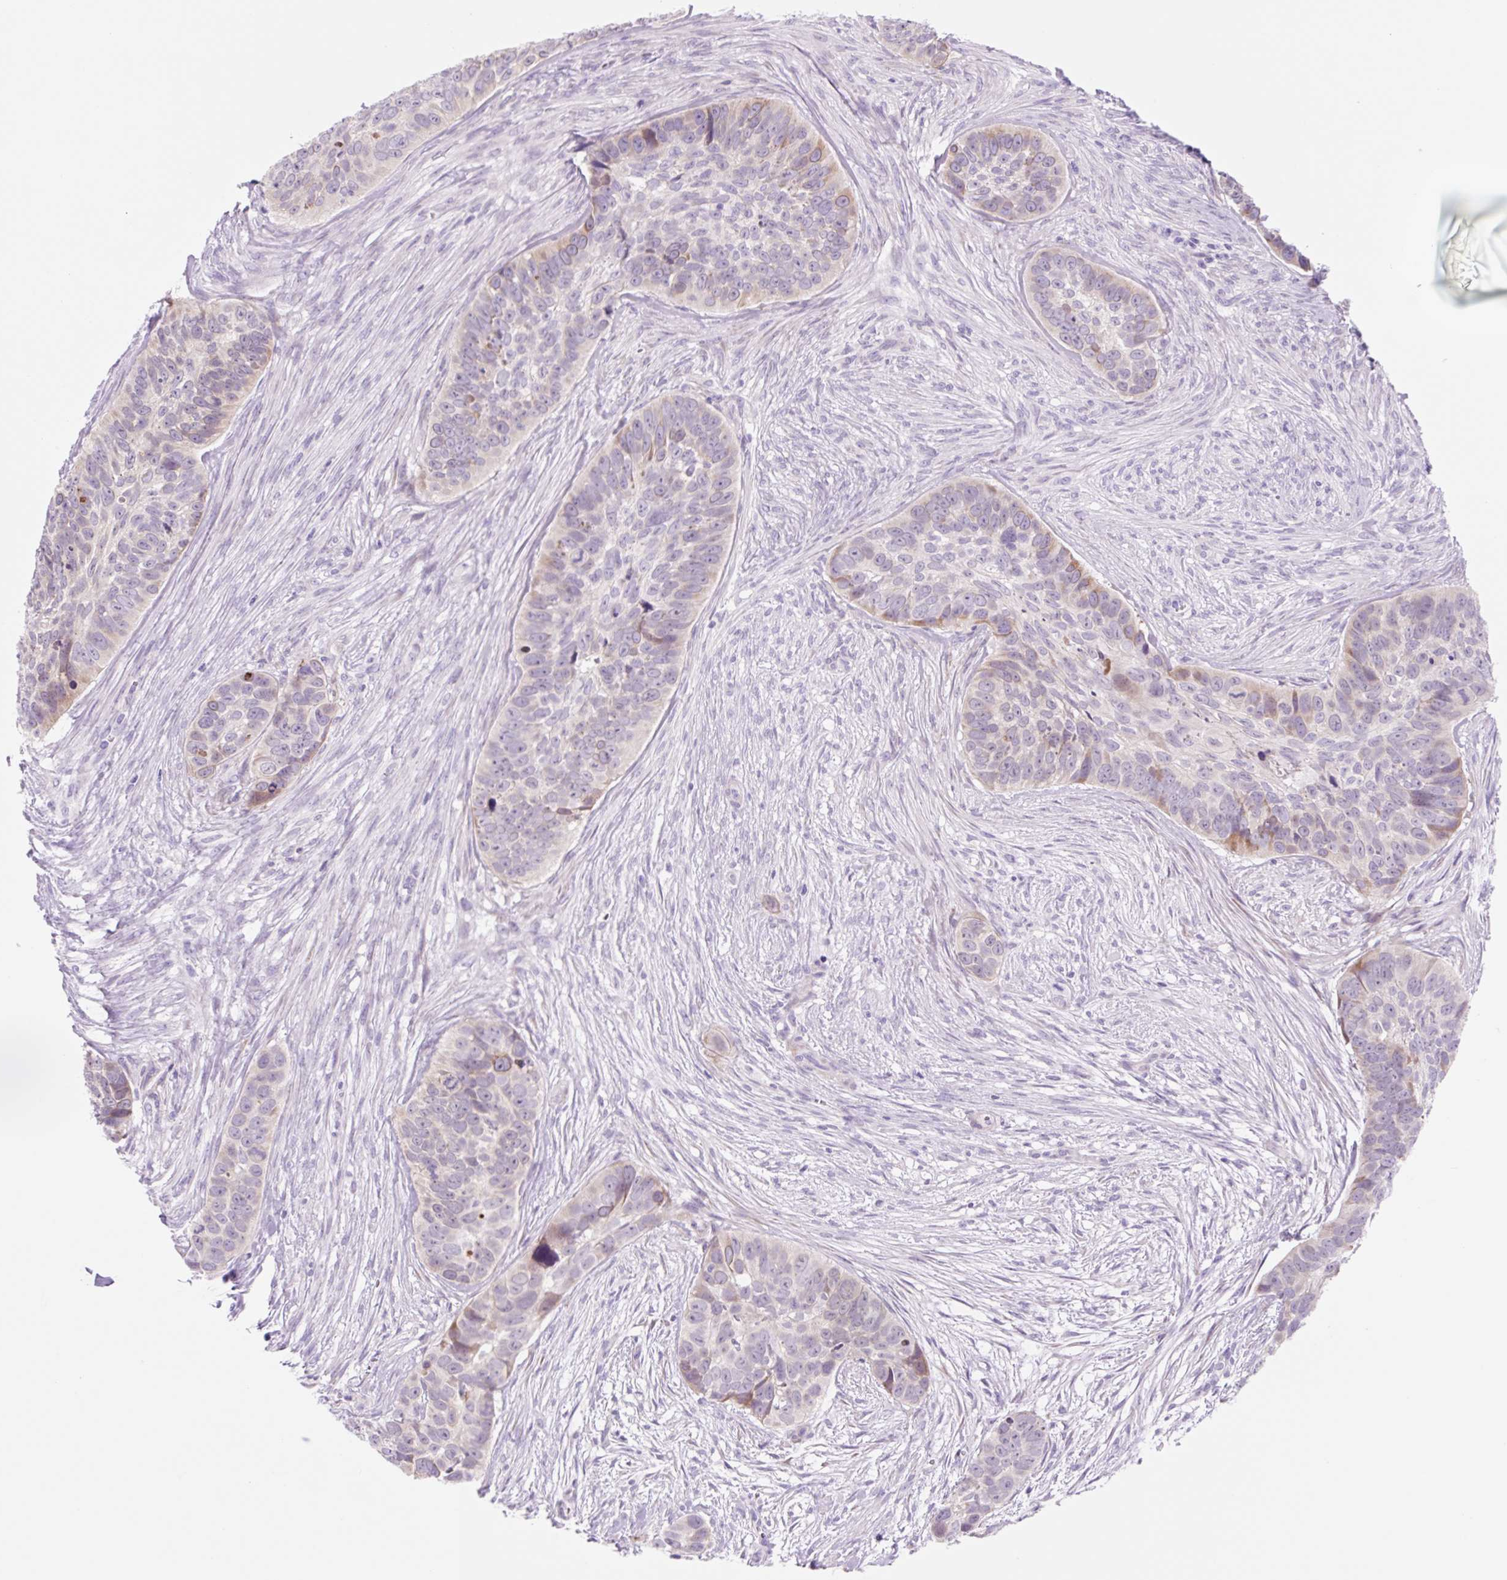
{"staining": {"intensity": "moderate", "quantity": "<25%", "location": "cytoplasmic/membranous"}, "tissue": "skin cancer", "cell_type": "Tumor cells", "image_type": "cancer", "snomed": [{"axis": "morphology", "description": "Basal cell carcinoma"}, {"axis": "topography", "description": "Skin"}], "caption": "Protein positivity by IHC displays moderate cytoplasmic/membranous staining in approximately <25% of tumor cells in skin cancer. The staining was performed using DAB (3,3'-diaminobenzidine), with brown indicating positive protein expression. Nuclei are stained blue with hematoxylin.", "gene": "ZNF121", "patient": {"sex": "female", "age": 82}}